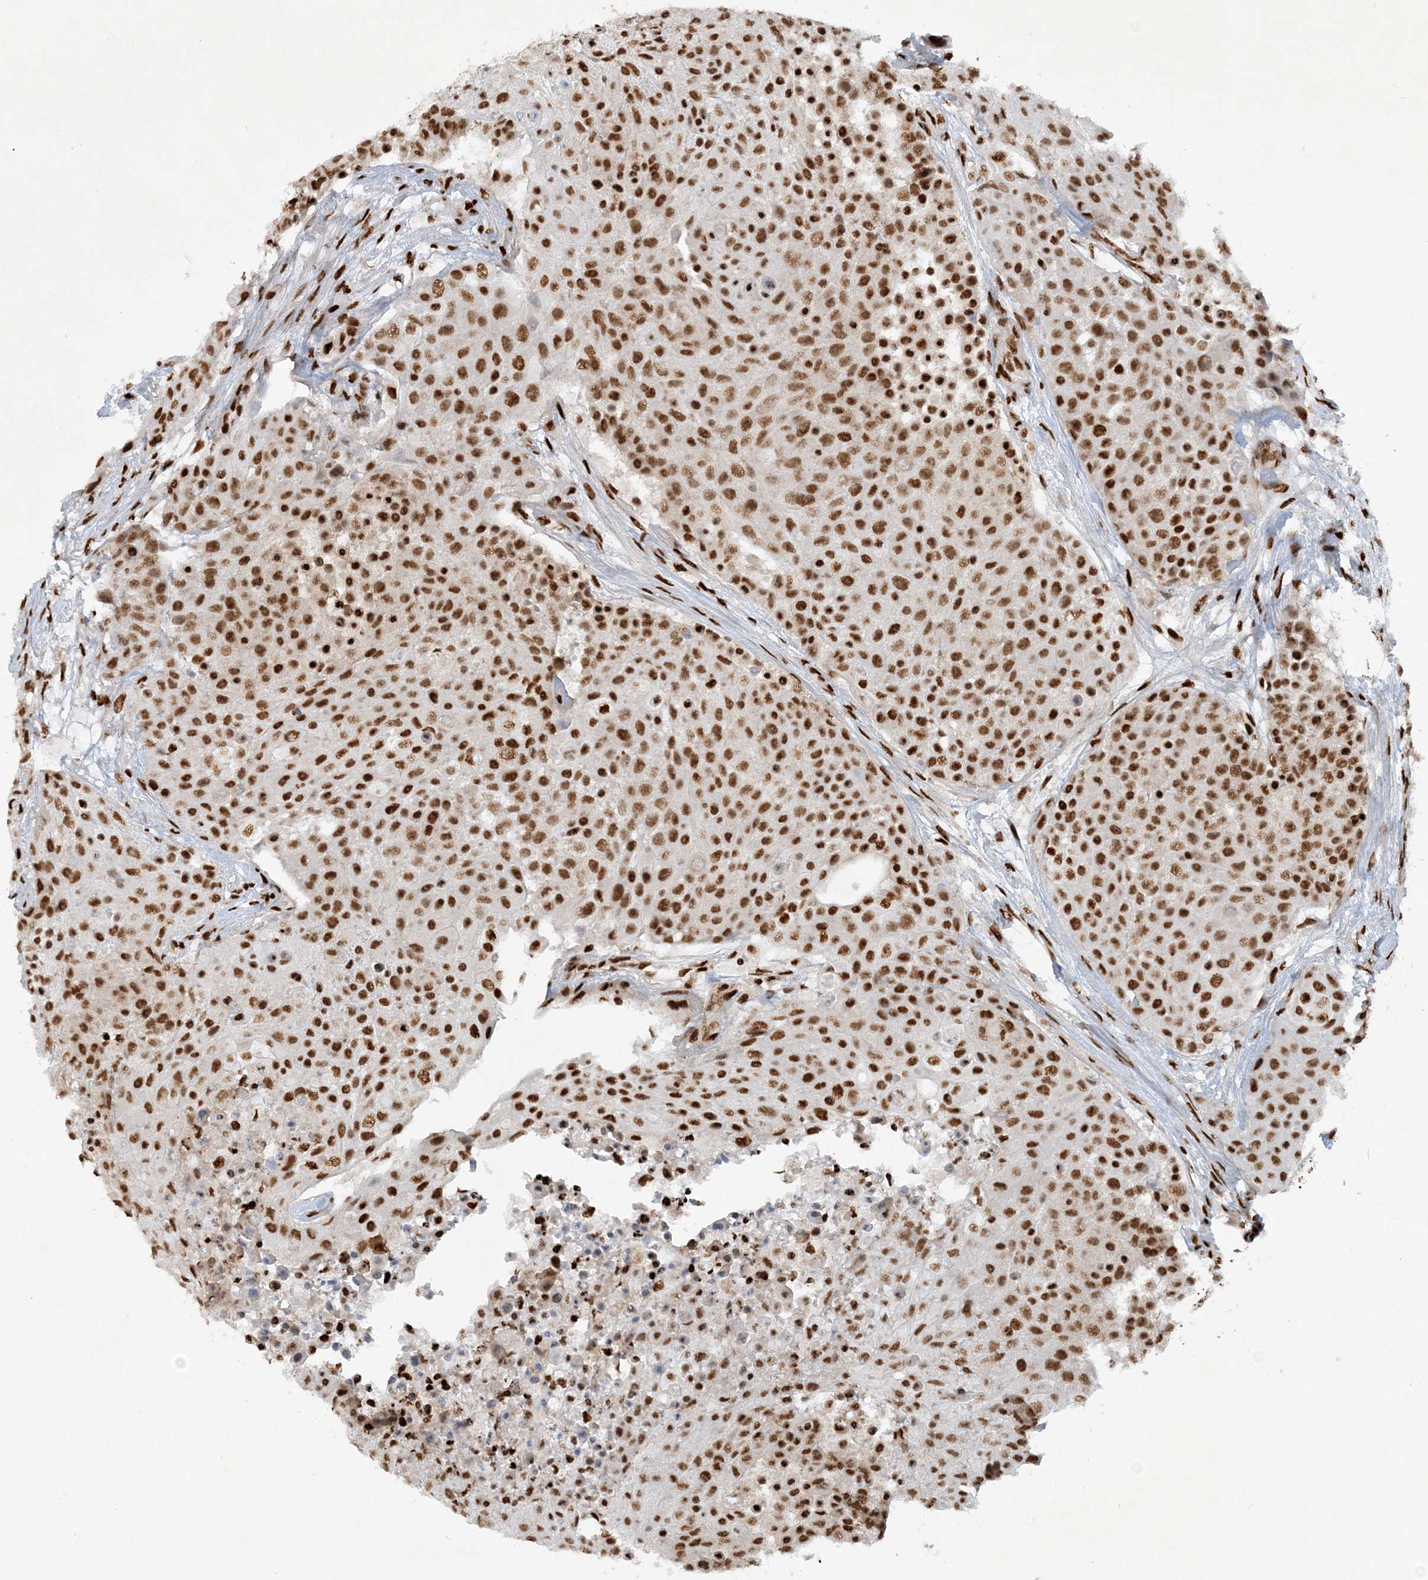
{"staining": {"intensity": "strong", "quantity": ">75%", "location": "nuclear"}, "tissue": "urothelial cancer", "cell_type": "Tumor cells", "image_type": "cancer", "snomed": [{"axis": "morphology", "description": "Urothelial carcinoma, High grade"}, {"axis": "topography", "description": "Urinary bladder"}], "caption": "Human high-grade urothelial carcinoma stained for a protein (brown) shows strong nuclear positive expression in about >75% of tumor cells.", "gene": "DELE1", "patient": {"sex": "female", "age": 63}}